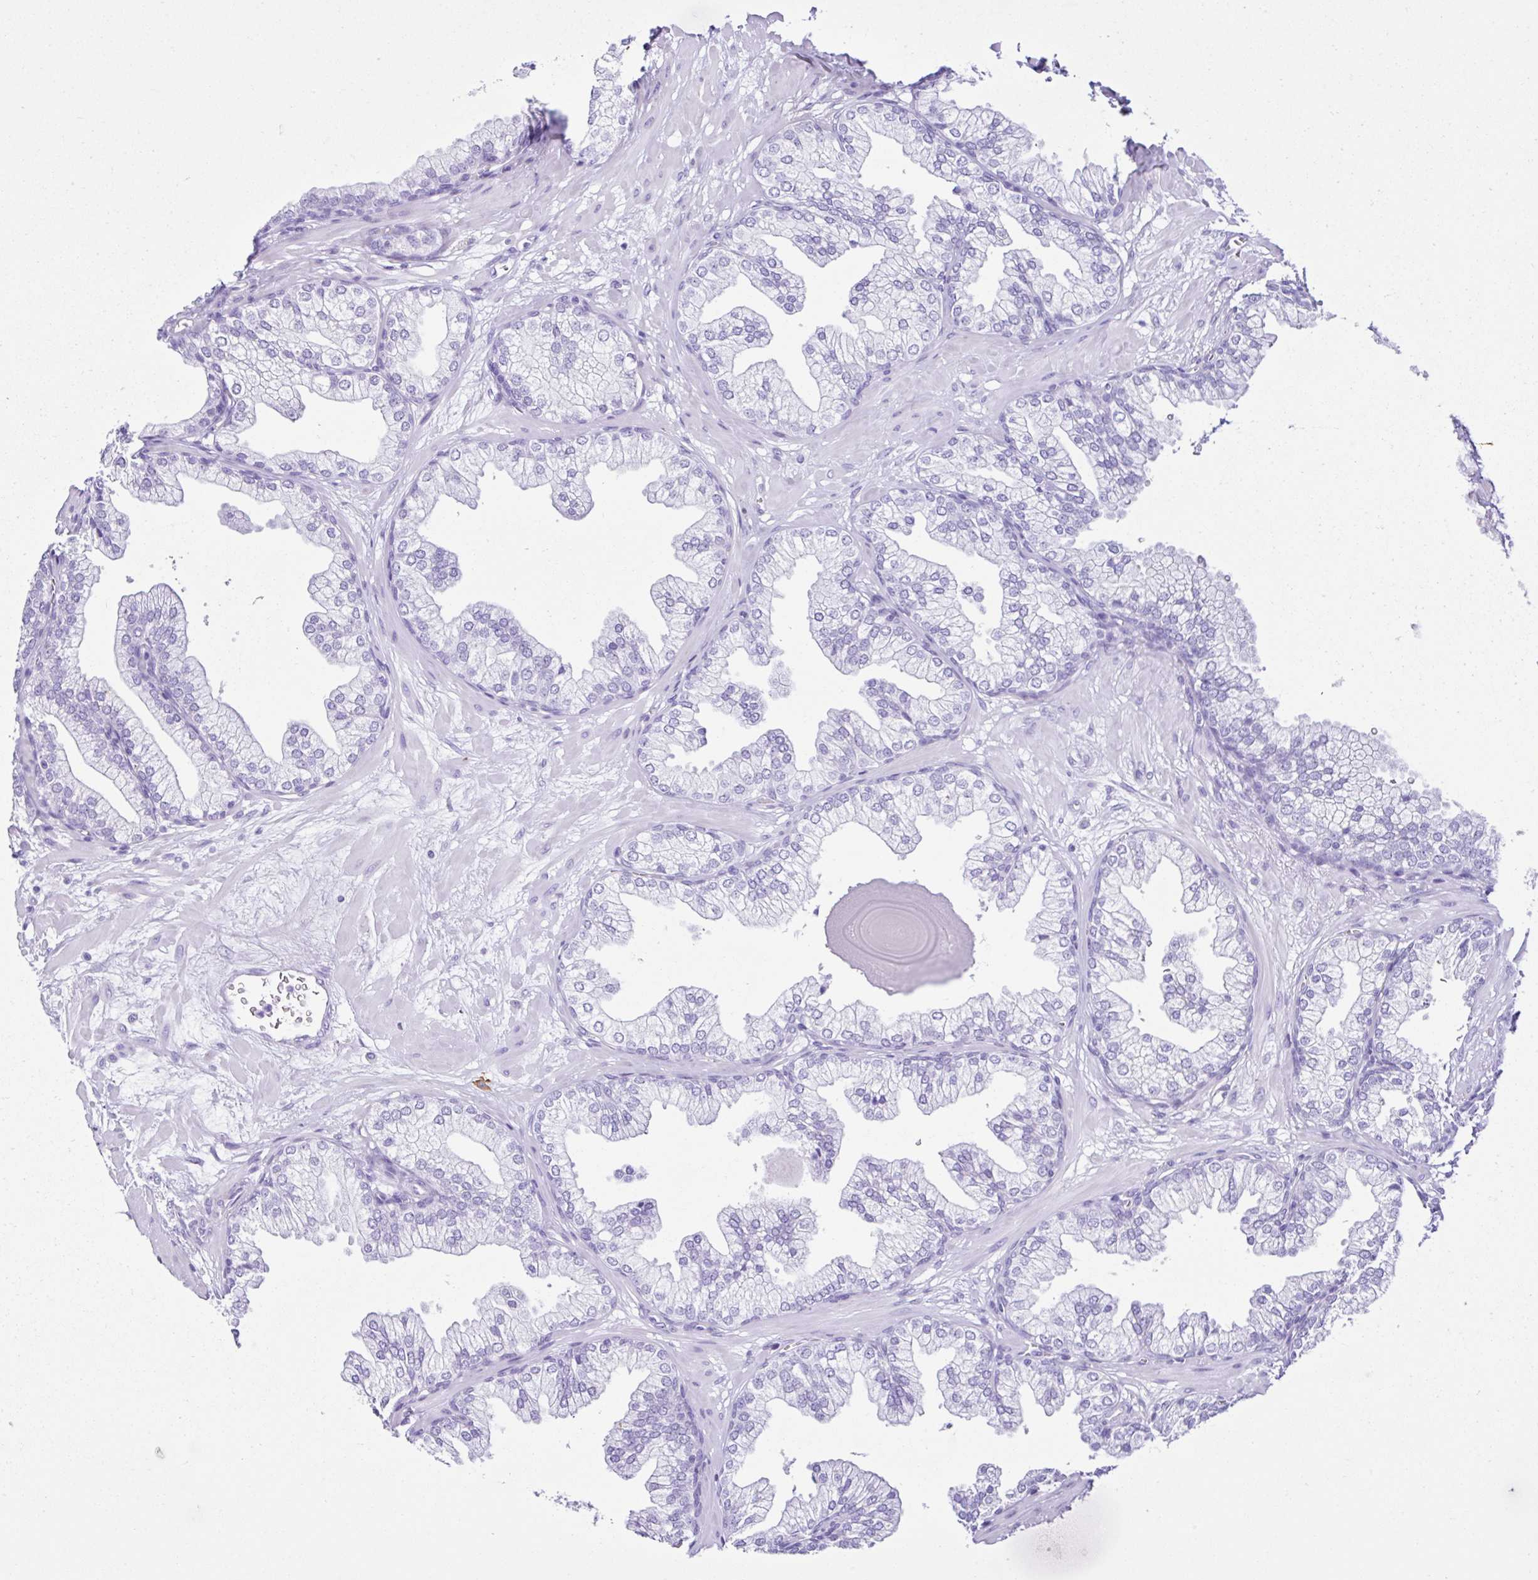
{"staining": {"intensity": "negative", "quantity": "none", "location": "none"}, "tissue": "prostate", "cell_type": "Glandular cells", "image_type": "normal", "snomed": [{"axis": "morphology", "description": "Normal tissue, NOS"}, {"axis": "topography", "description": "Prostate"}, {"axis": "topography", "description": "Peripheral nerve tissue"}], "caption": "Glandular cells are negative for protein expression in unremarkable human prostate. (DAB immunohistochemistry, high magnification).", "gene": "PIGF", "patient": {"sex": "male", "age": 61}}